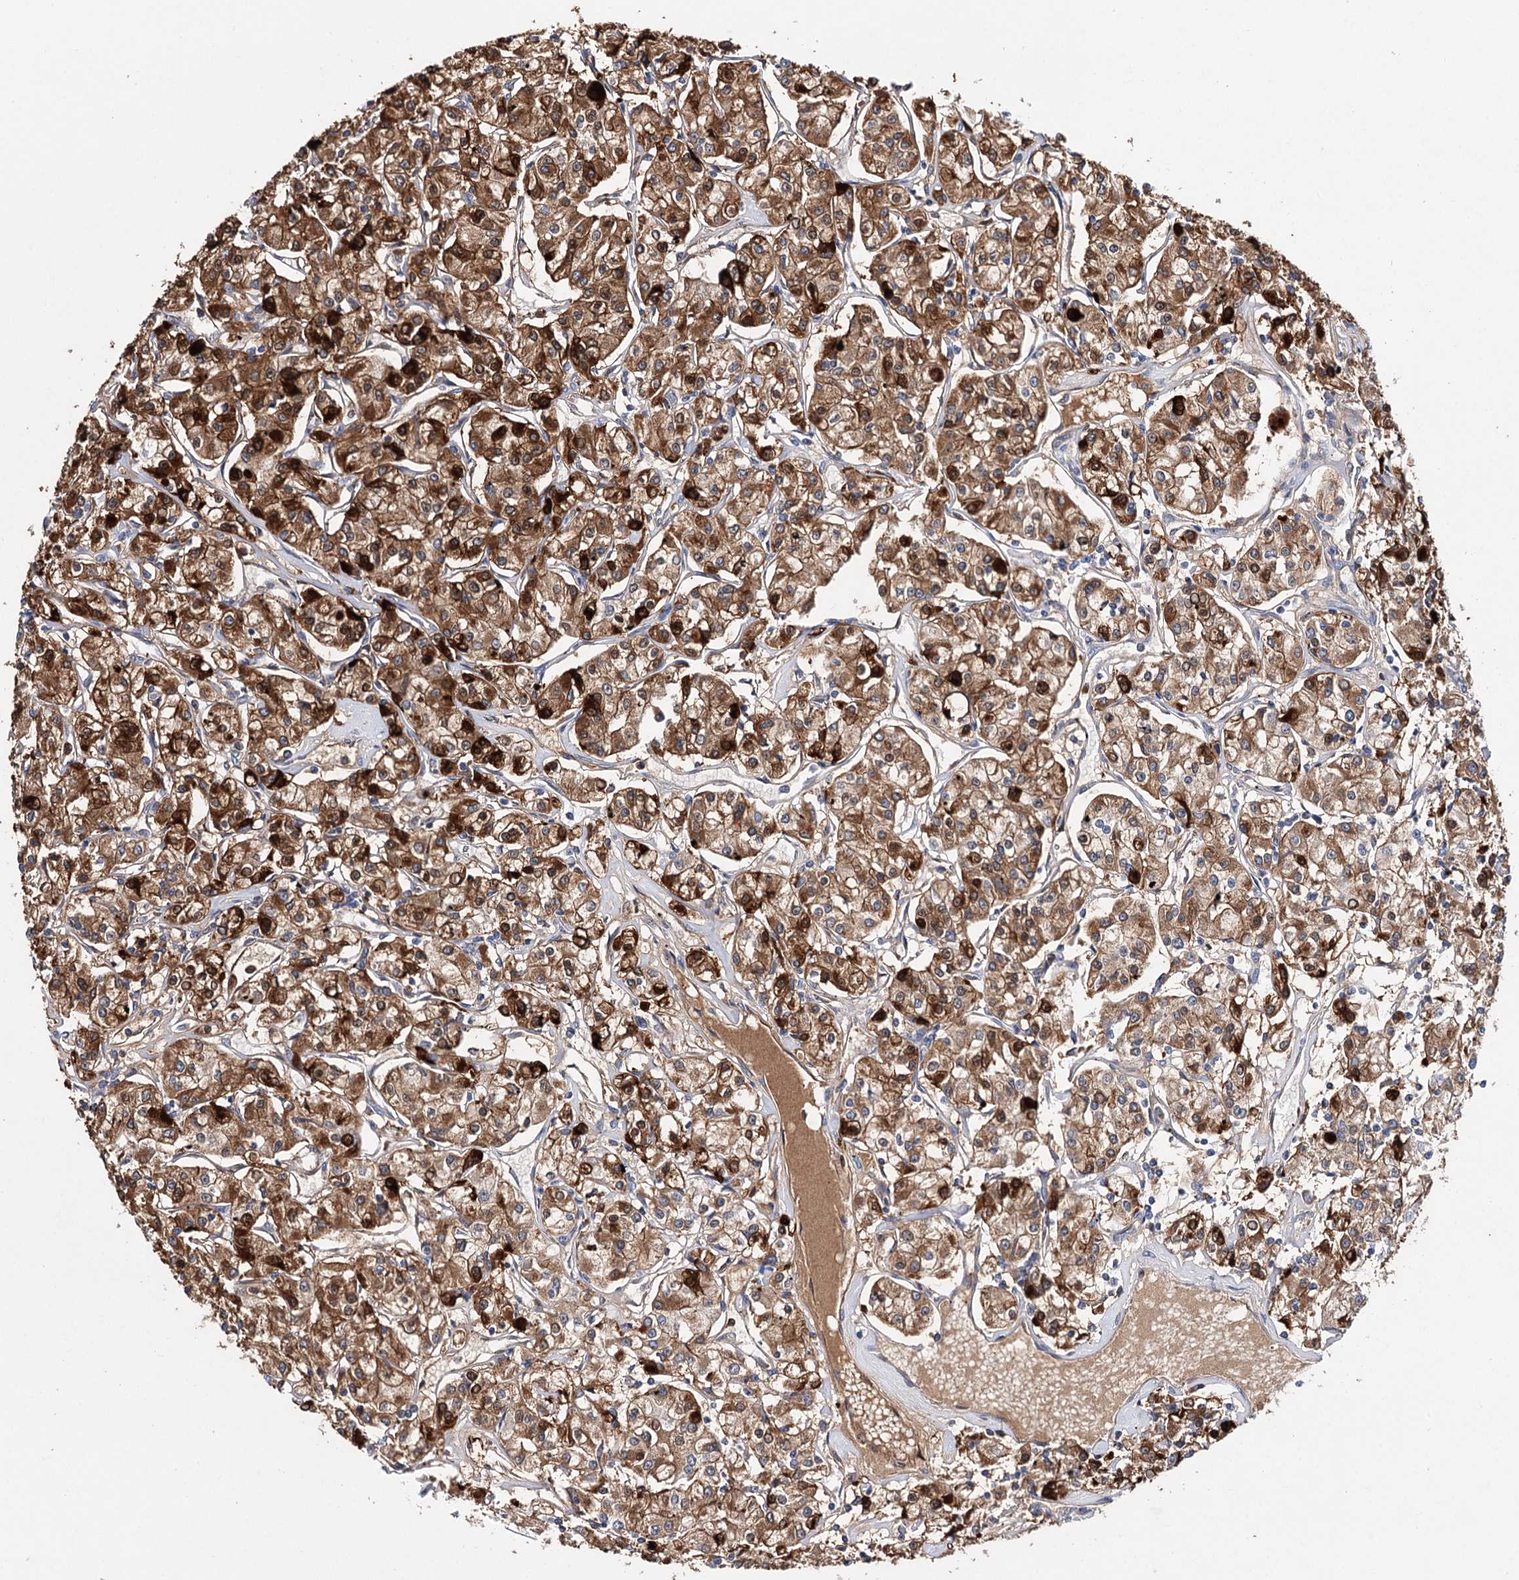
{"staining": {"intensity": "strong", "quantity": ">75%", "location": "cytoplasmic/membranous"}, "tissue": "renal cancer", "cell_type": "Tumor cells", "image_type": "cancer", "snomed": [{"axis": "morphology", "description": "Adenocarcinoma, NOS"}, {"axis": "topography", "description": "Kidney"}], "caption": "A histopathology image of human renal adenocarcinoma stained for a protein shows strong cytoplasmic/membranous brown staining in tumor cells.", "gene": "CFAP46", "patient": {"sex": "female", "age": 59}}